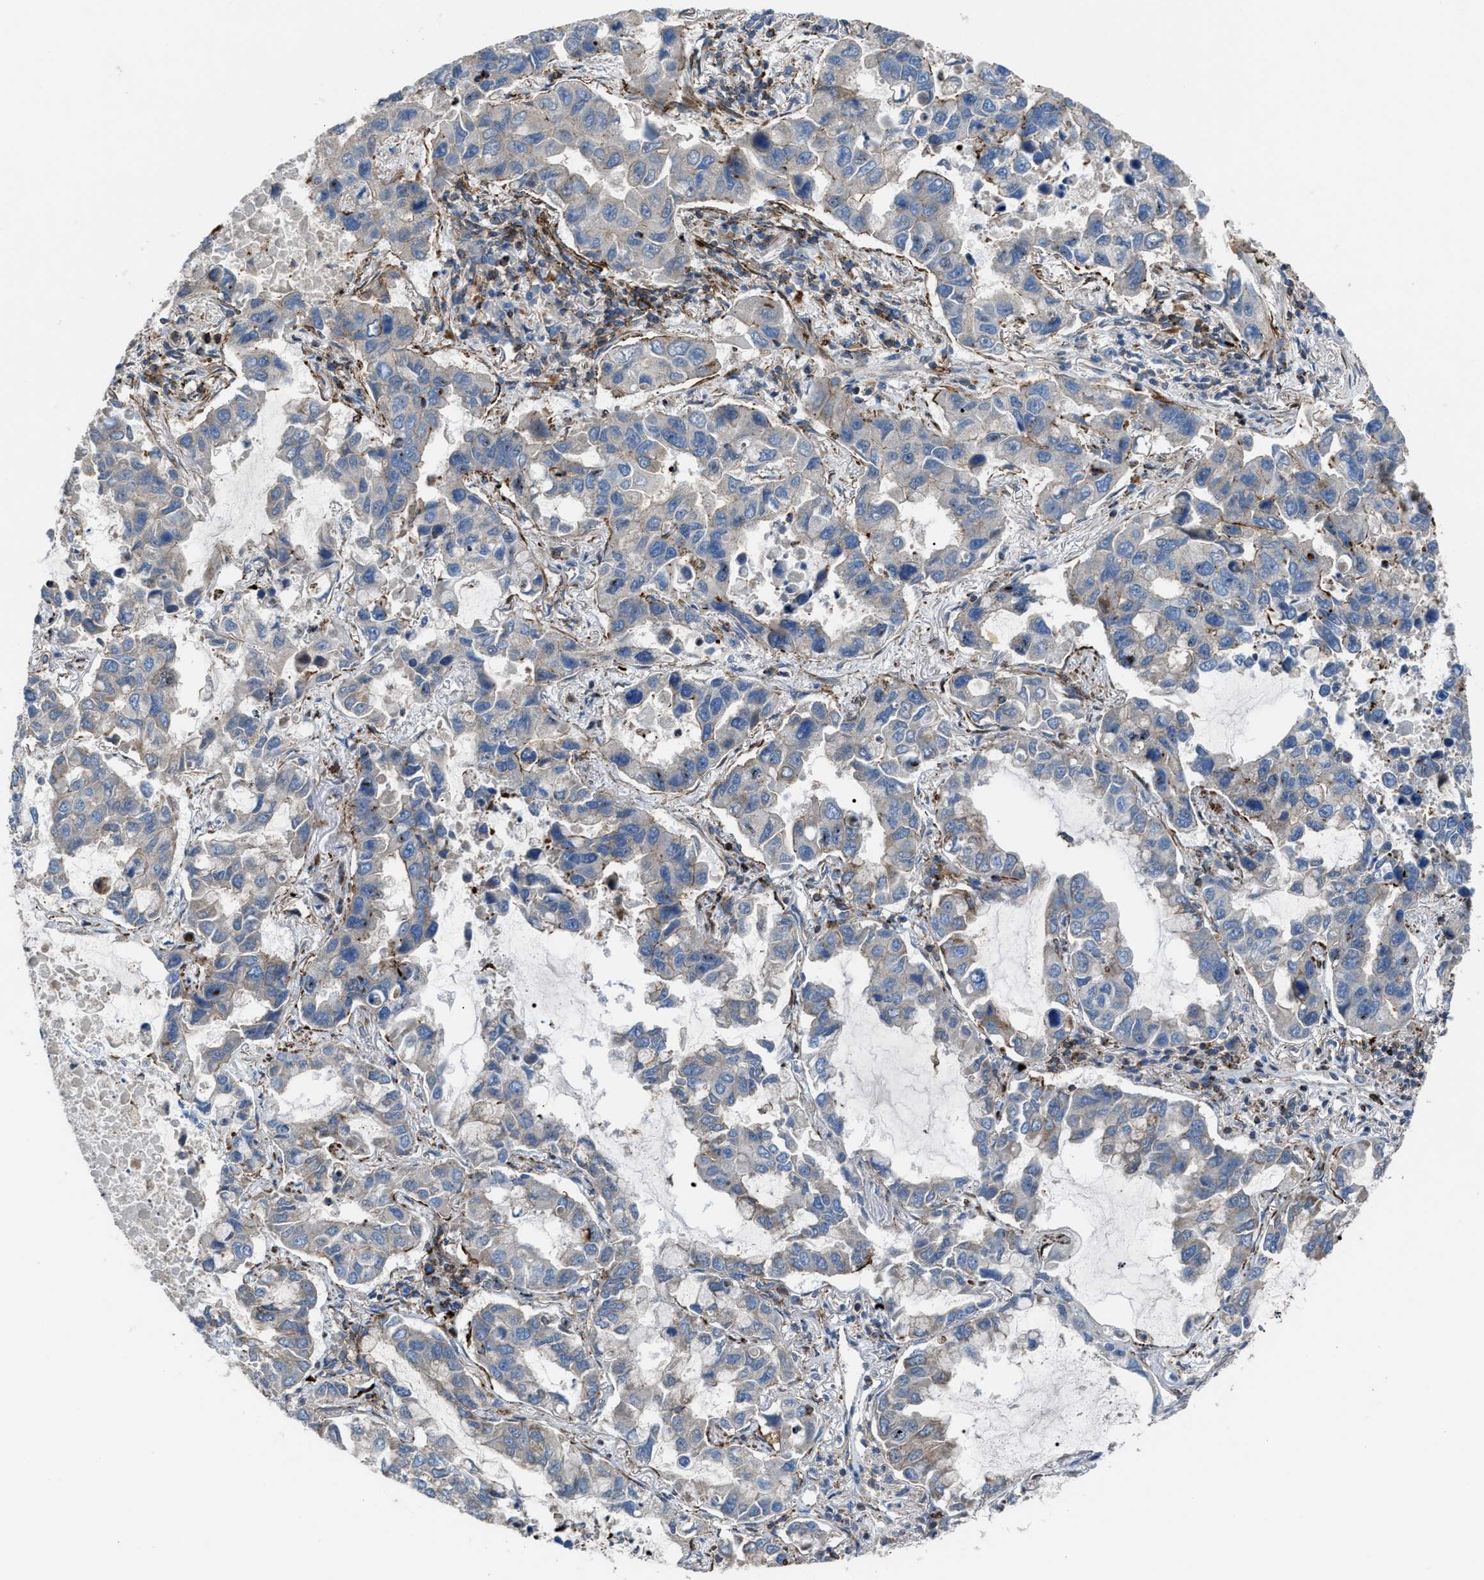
{"staining": {"intensity": "moderate", "quantity": "<25%", "location": "cytoplasmic/membranous"}, "tissue": "lung cancer", "cell_type": "Tumor cells", "image_type": "cancer", "snomed": [{"axis": "morphology", "description": "Adenocarcinoma, NOS"}, {"axis": "topography", "description": "Lung"}], "caption": "High-power microscopy captured an immunohistochemistry (IHC) image of lung cancer, revealing moderate cytoplasmic/membranous staining in approximately <25% of tumor cells.", "gene": "AGPAT2", "patient": {"sex": "male", "age": 64}}